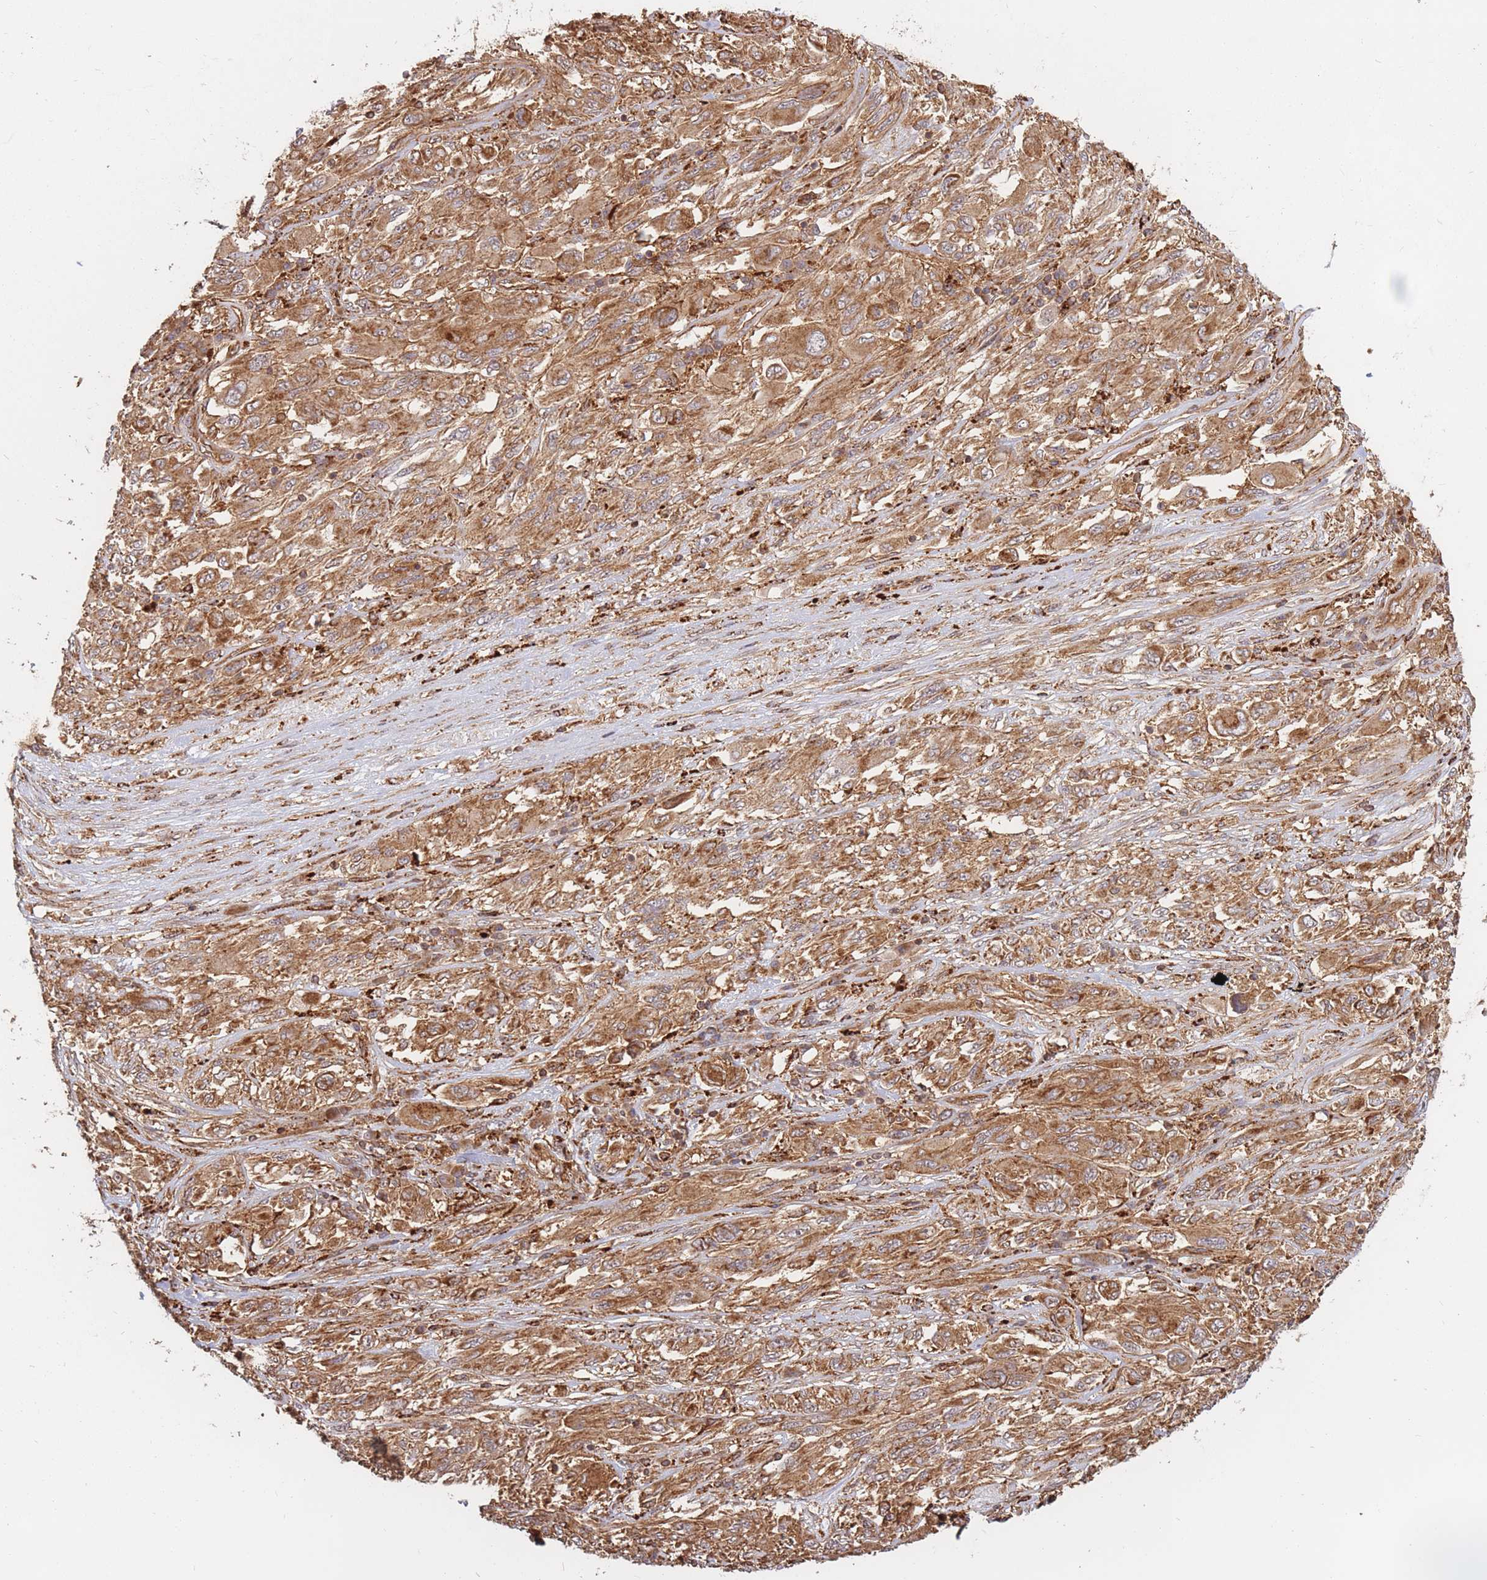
{"staining": {"intensity": "moderate", "quantity": ">75%", "location": "cytoplasmic/membranous"}, "tissue": "melanoma", "cell_type": "Tumor cells", "image_type": "cancer", "snomed": [{"axis": "morphology", "description": "Malignant melanoma, NOS"}, {"axis": "topography", "description": "Skin"}], "caption": "An immunohistochemistry (IHC) photomicrograph of tumor tissue is shown. Protein staining in brown shows moderate cytoplasmic/membranous positivity in melanoma within tumor cells.", "gene": "RASSF2", "patient": {"sex": "female", "age": 91}}